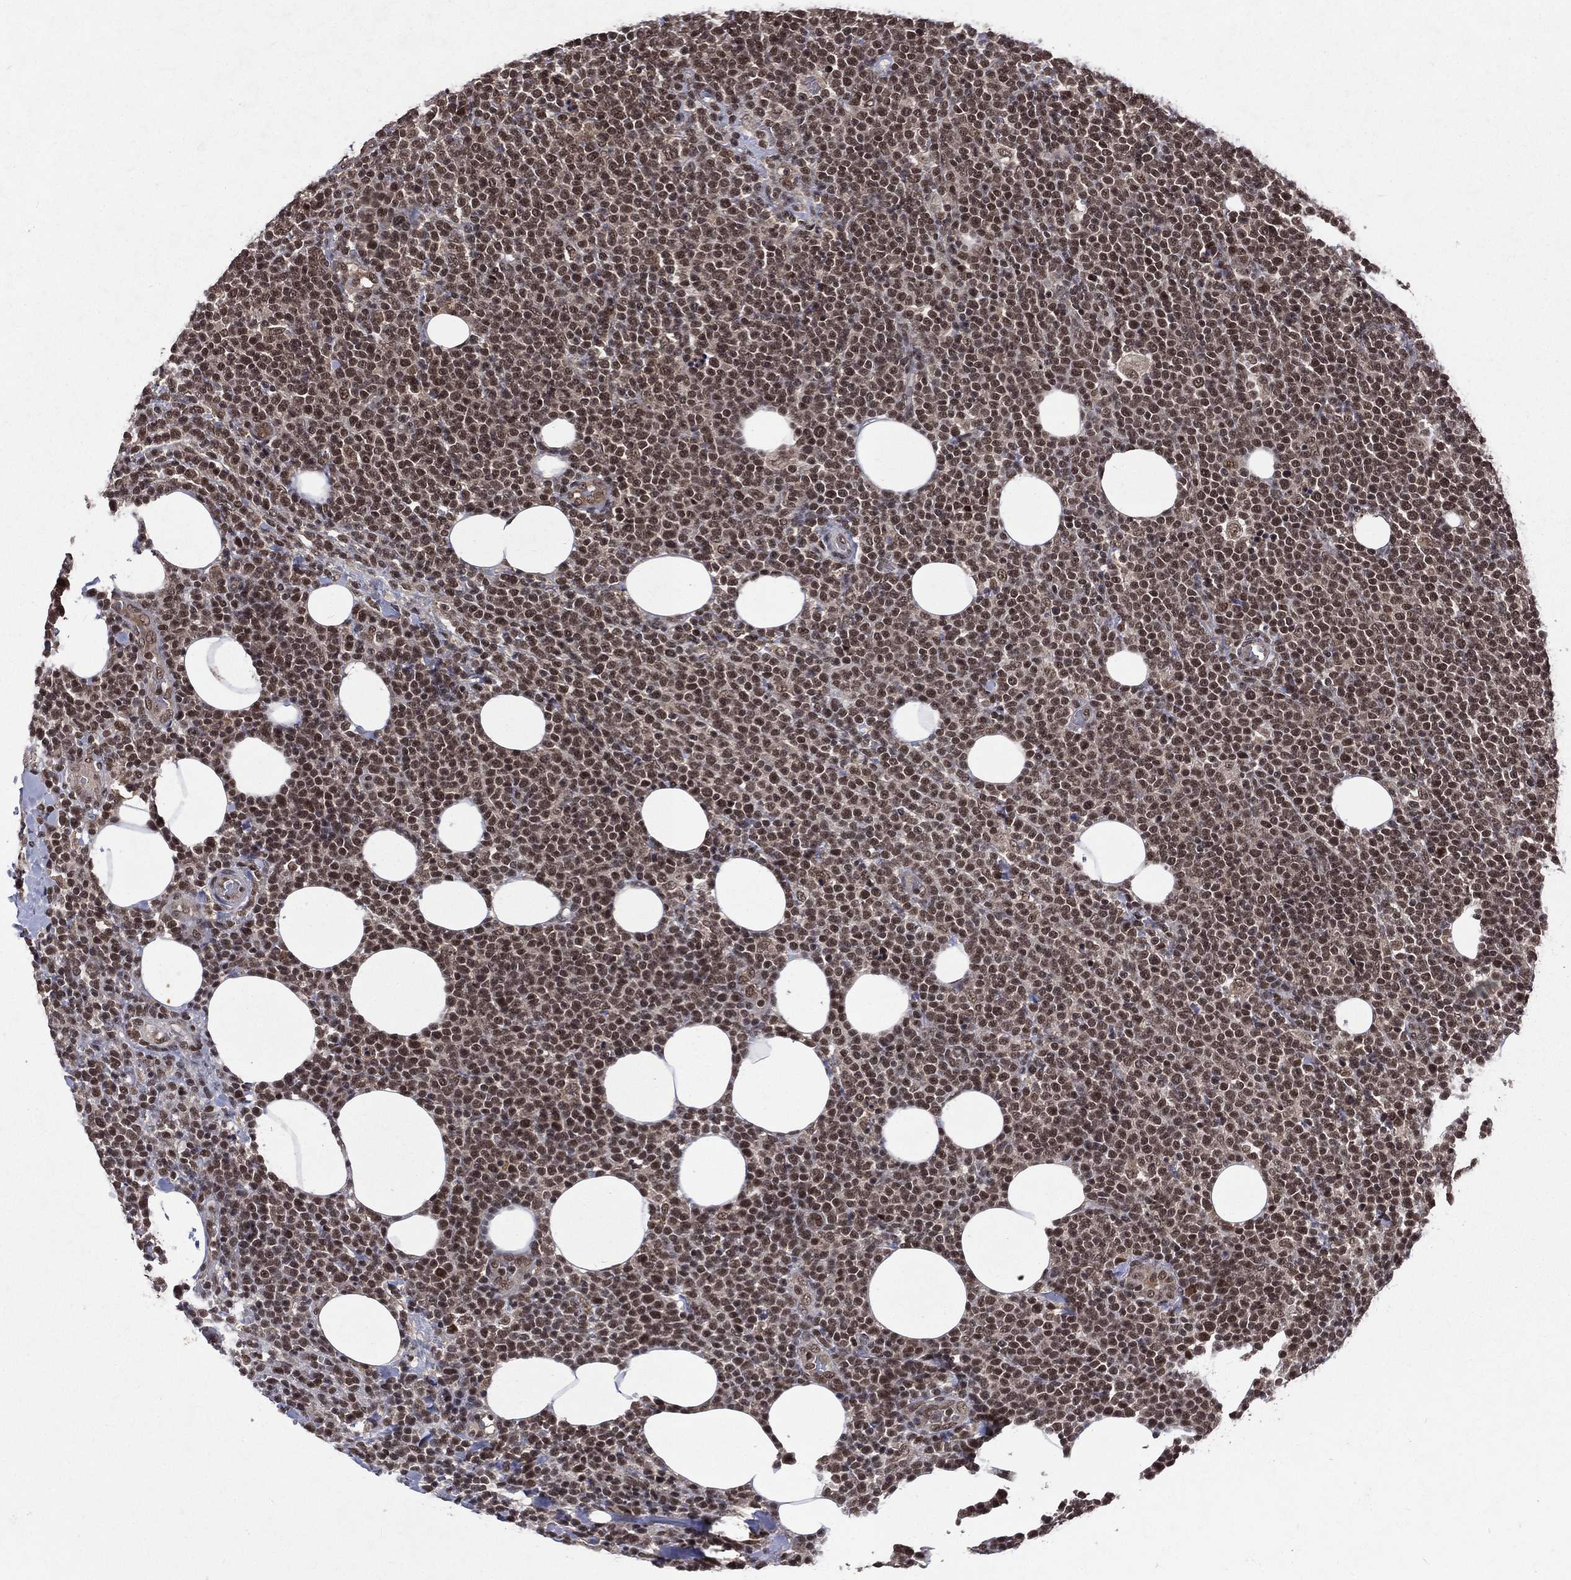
{"staining": {"intensity": "strong", "quantity": "<25%", "location": "nuclear"}, "tissue": "lymphoma", "cell_type": "Tumor cells", "image_type": "cancer", "snomed": [{"axis": "morphology", "description": "Malignant lymphoma, non-Hodgkin's type, High grade"}, {"axis": "topography", "description": "Lymph node"}], "caption": "DAB immunohistochemical staining of human lymphoma demonstrates strong nuclear protein positivity in approximately <25% of tumor cells.", "gene": "DMAP1", "patient": {"sex": "male", "age": 61}}